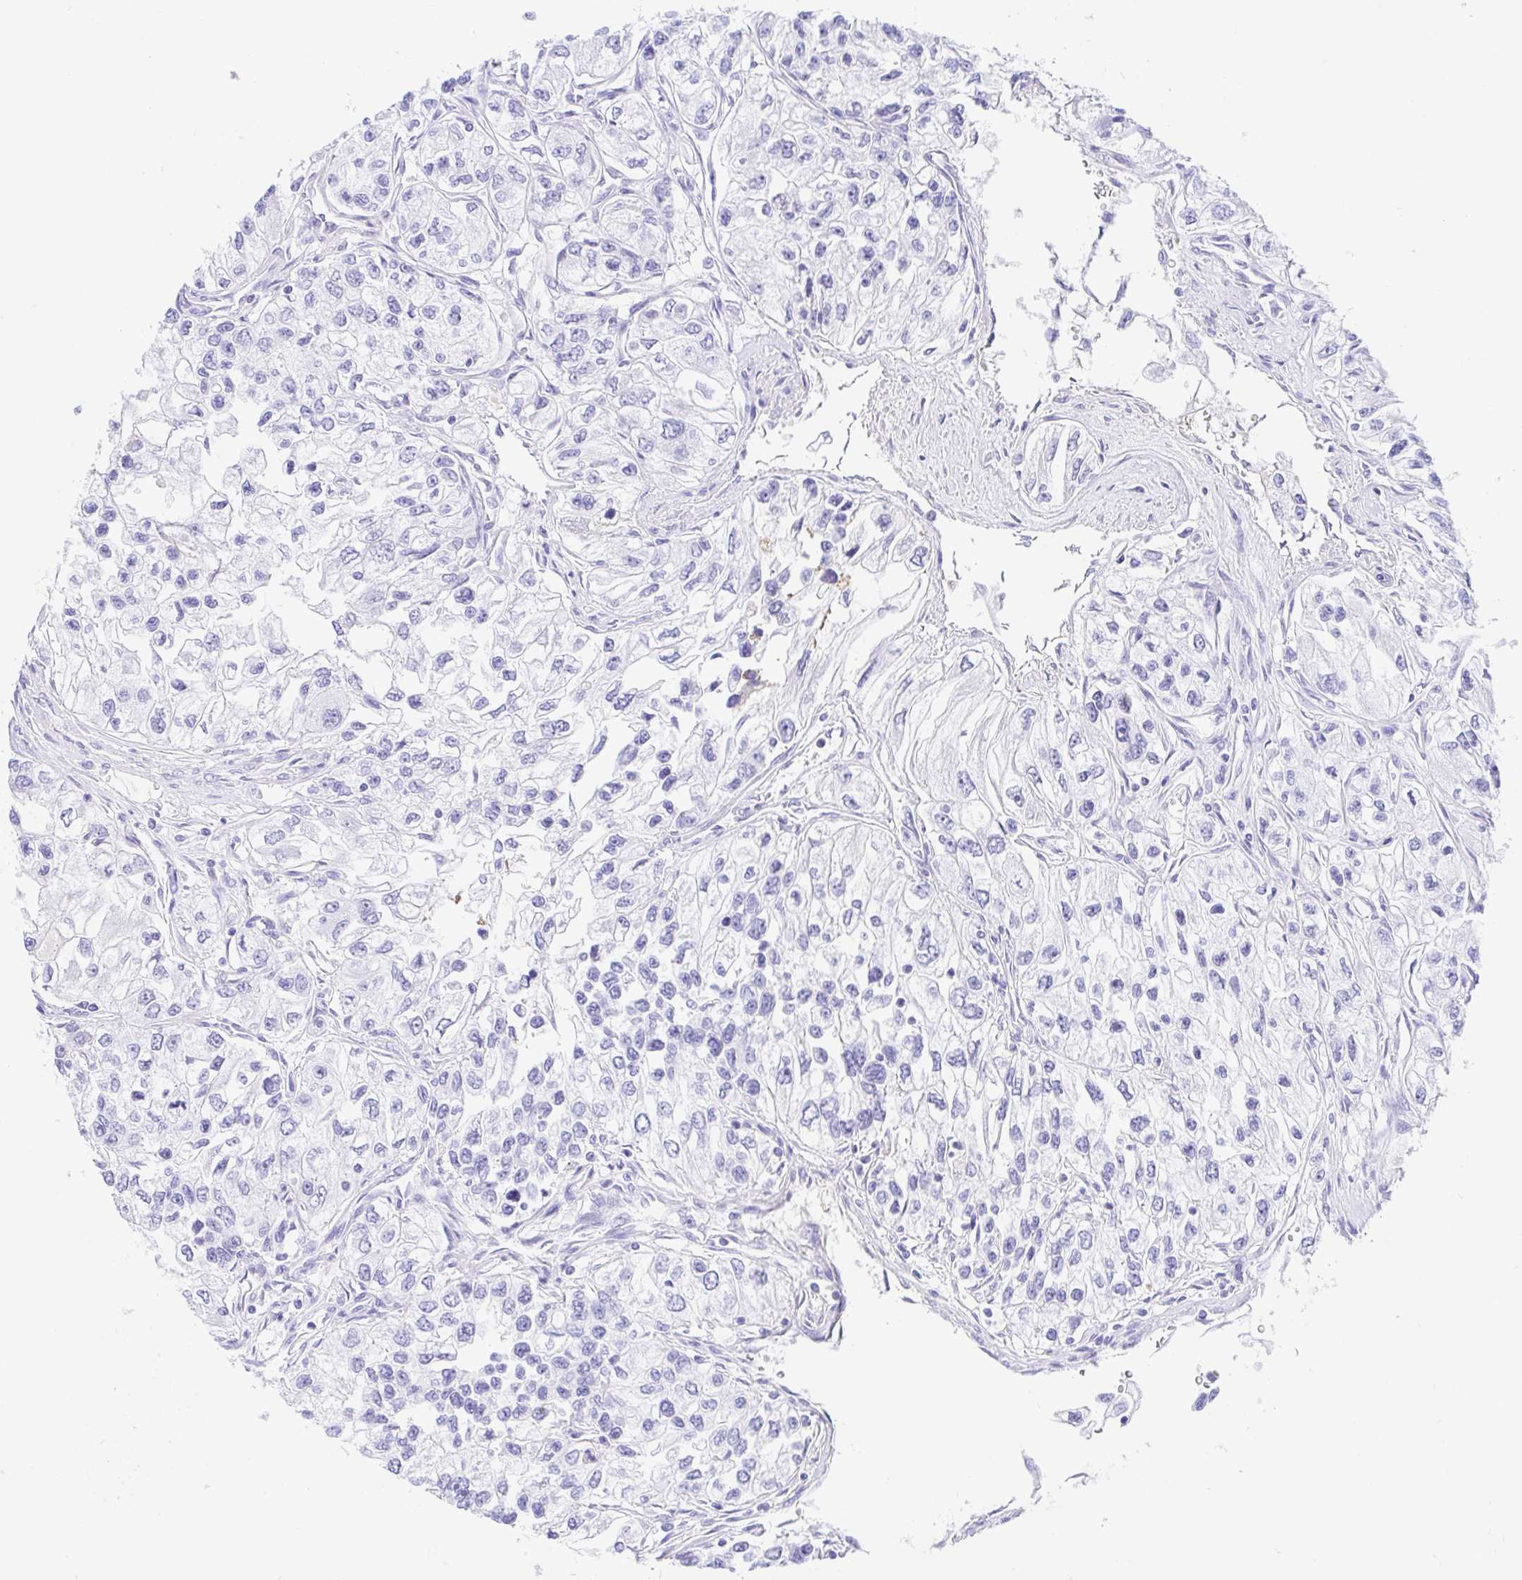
{"staining": {"intensity": "negative", "quantity": "none", "location": "none"}, "tissue": "renal cancer", "cell_type": "Tumor cells", "image_type": "cancer", "snomed": [{"axis": "morphology", "description": "Adenocarcinoma, NOS"}, {"axis": "topography", "description": "Kidney"}], "caption": "DAB immunohistochemical staining of human renal cancer demonstrates no significant staining in tumor cells.", "gene": "GKN1", "patient": {"sex": "female", "age": 59}}